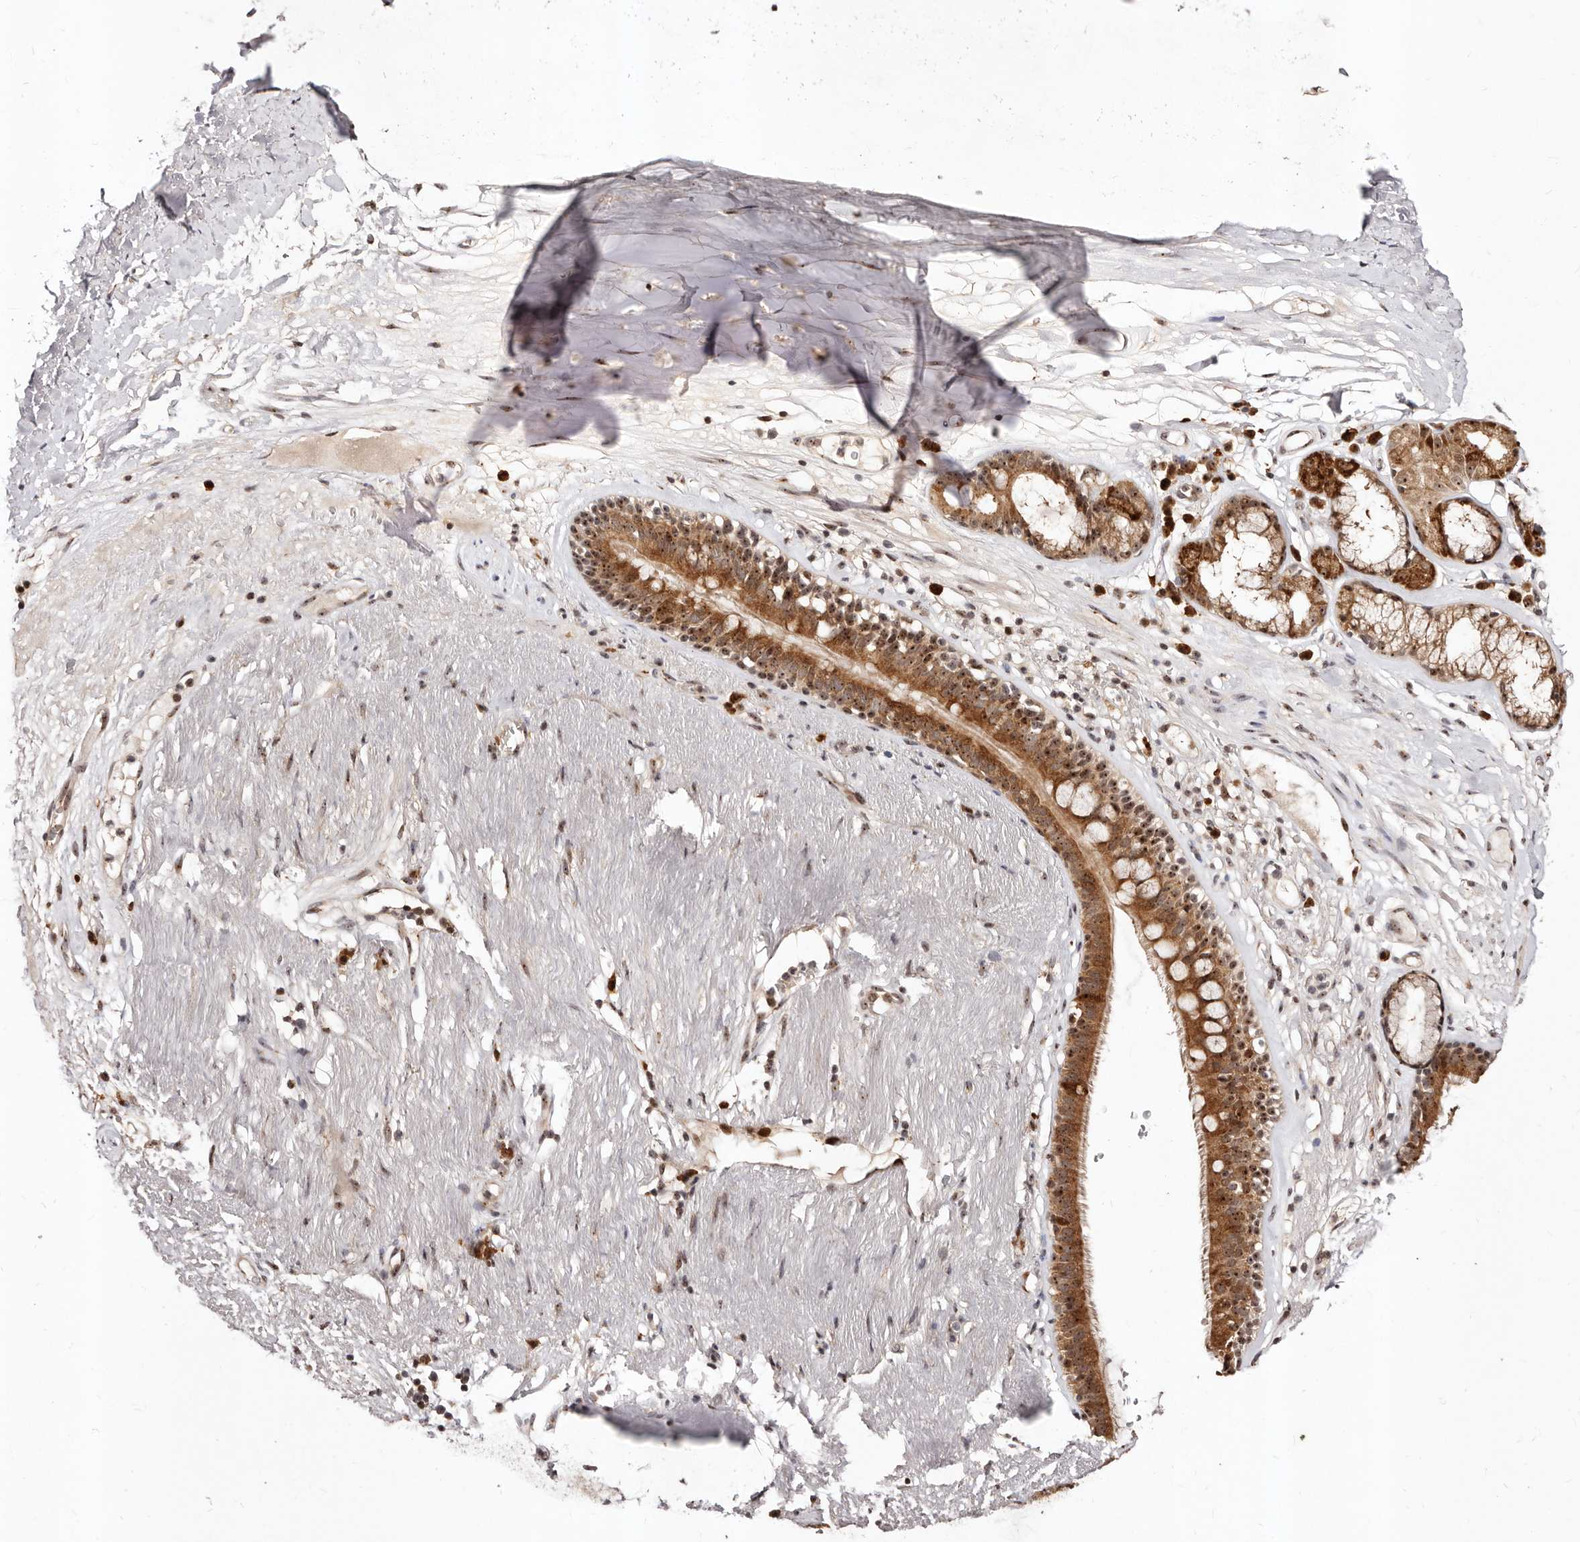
{"staining": {"intensity": "strong", "quantity": "25%-75%", "location": "nuclear"}, "tissue": "adipose tissue", "cell_type": "Adipocytes", "image_type": "normal", "snomed": [{"axis": "morphology", "description": "Normal tissue, NOS"}, {"axis": "topography", "description": "Cartilage tissue"}], "caption": "This histopathology image exhibits IHC staining of normal adipose tissue, with high strong nuclear positivity in approximately 25%-75% of adipocytes.", "gene": "APOL6", "patient": {"sex": "female", "age": 63}}